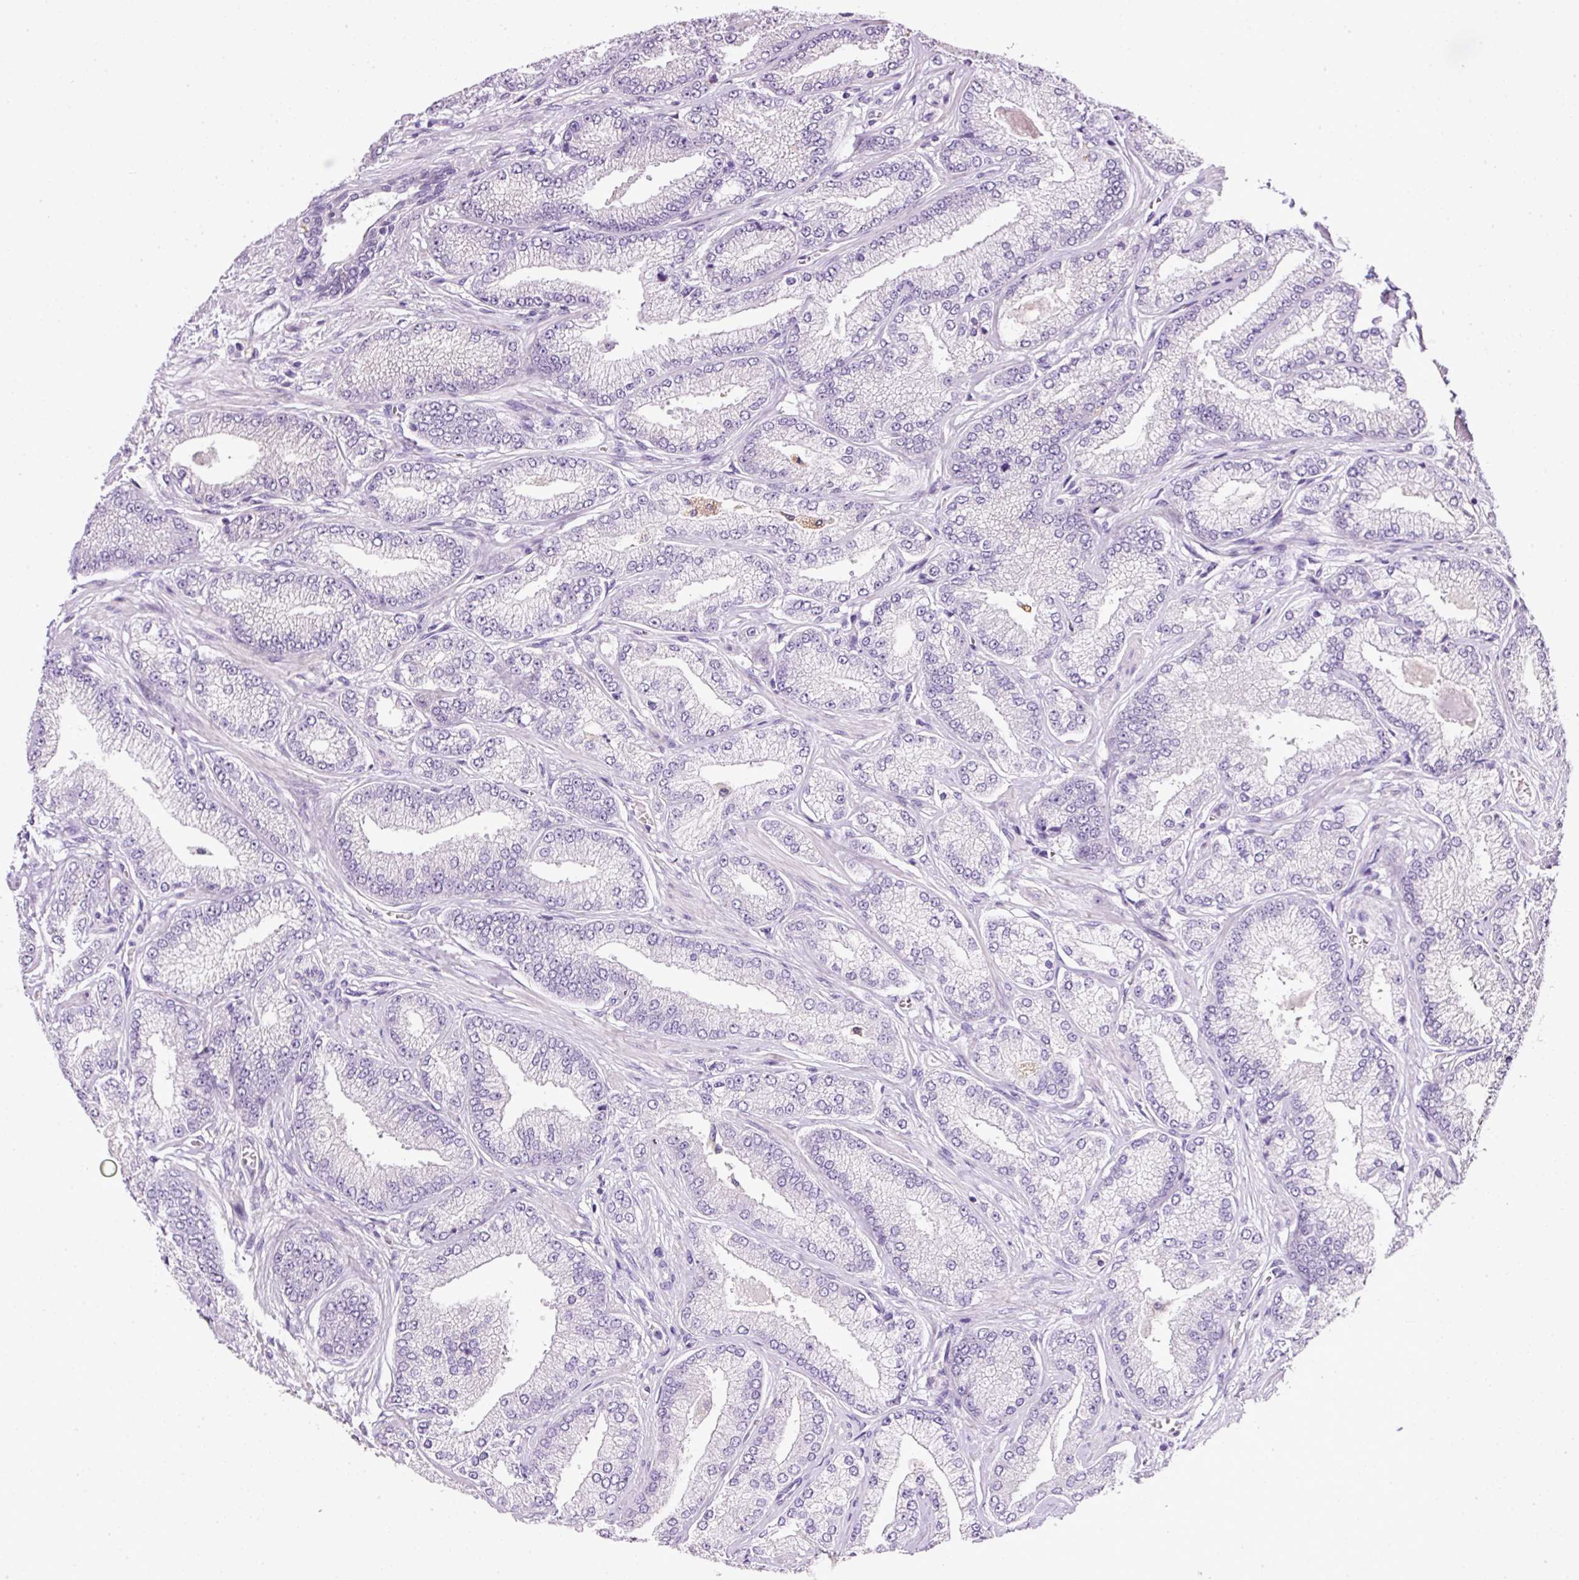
{"staining": {"intensity": "negative", "quantity": "none", "location": "none"}, "tissue": "prostate cancer", "cell_type": "Tumor cells", "image_type": "cancer", "snomed": [{"axis": "morphology", "description": "Adenocarcinoma, High grade"}, {"axis": "topography", "description": "Prostate"}], "caption": "Tumor cells show no significant positivity in prostate adenocarcinoma (high-grade). (Stains: DAB immunohistochemistry (IHC) with hematoxylin counter stain, Microscopy: brightfield microscopy at high magnification).", "gene": "BSND", "patient": {"sex": "male", "age": 68}}